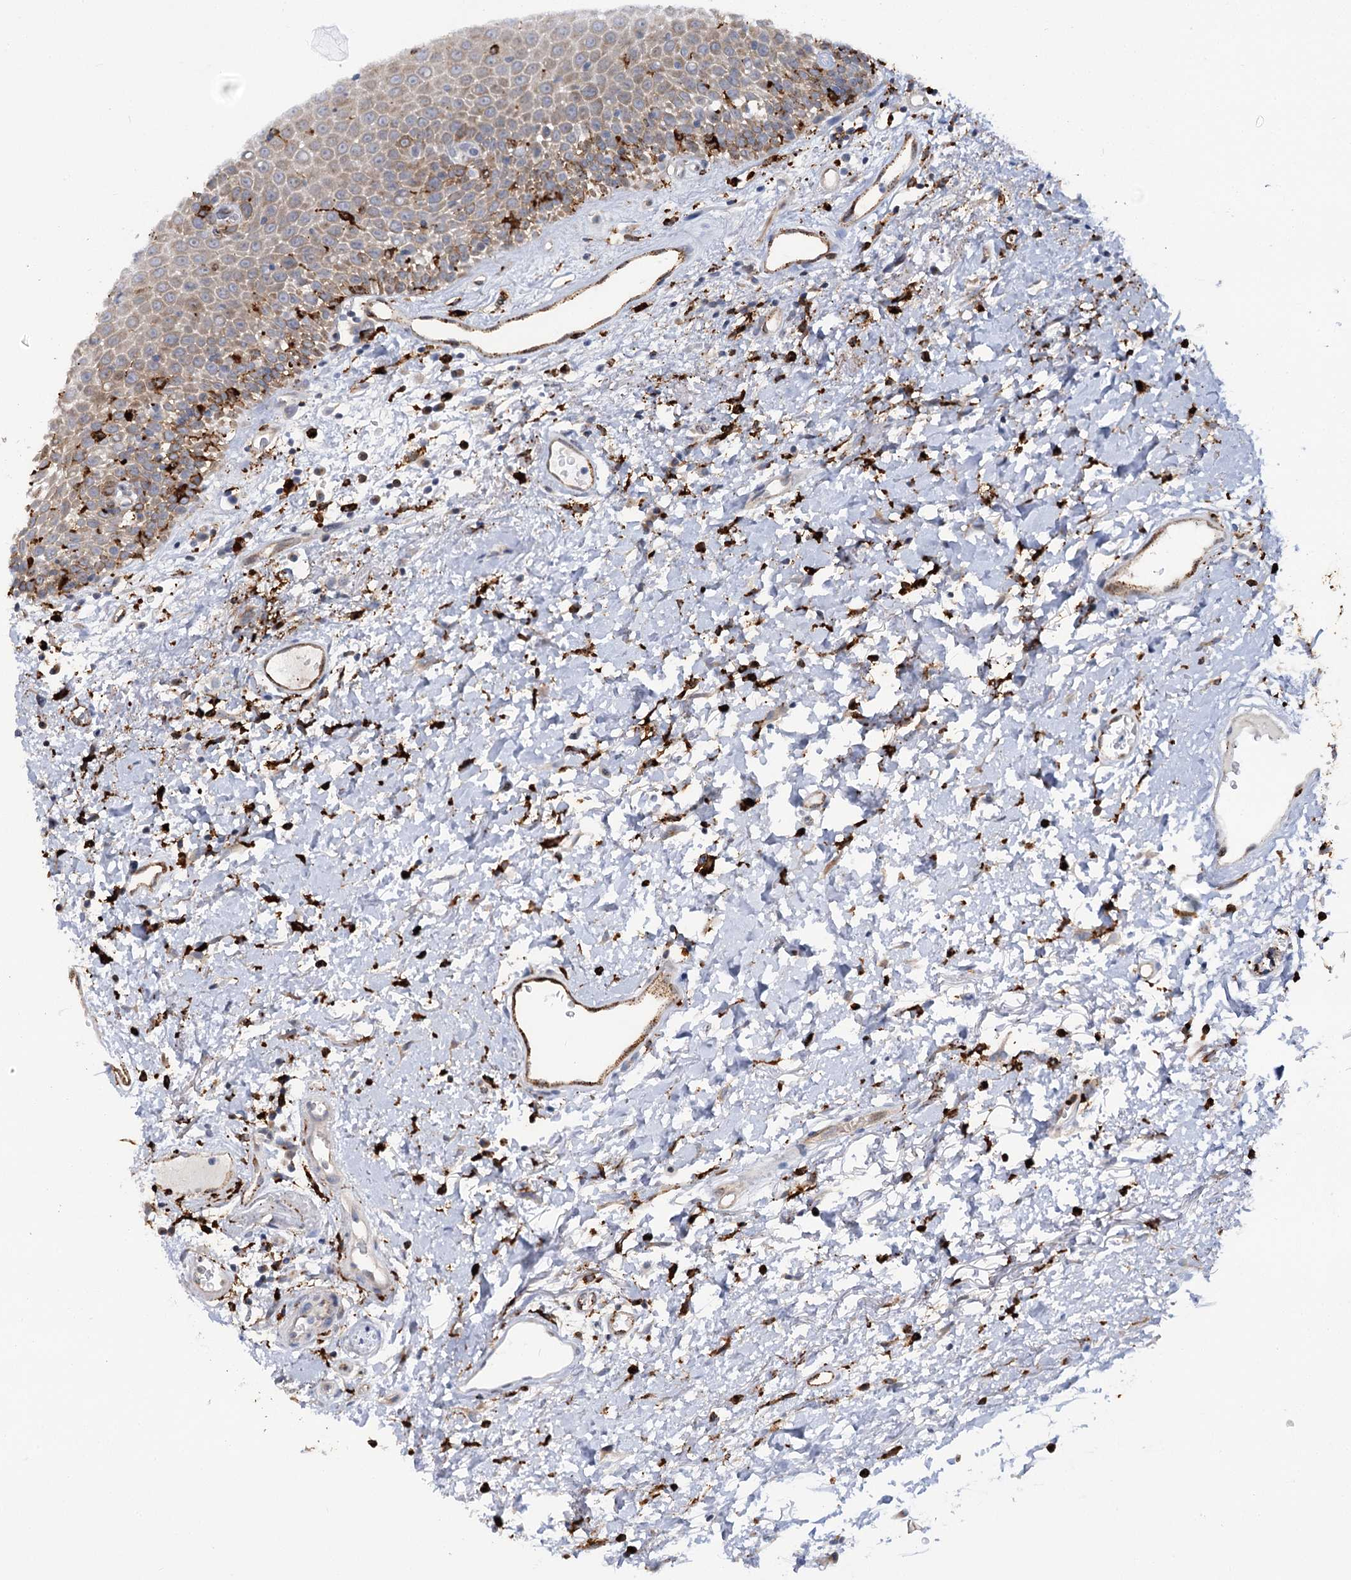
{"staining": {"intensity": "weak", "quantity": "25%-75%", "location": "cytoplasmic/membranous"}, "tissue": "oral mucosa", "cell_type": "Squamous epithelial cells", "image_type": "normal", "snomed": [{"axis": "morphology", "description": "Normal tissue, NOS"}, {"axis": "topography", "description": "Oral tissue"}], "caption": "Brown immunohistochemical staining in unremarkable human oral mucosa demonstrates weak cytoplasmic/membranous positivity in approximately 25%-75% of squamous epithelial cells. Ihc stains the protein in brown and the nuclei are stained blue.", "gene": "PIWIL4", "patient": {"sex": "male", "age": 74}}